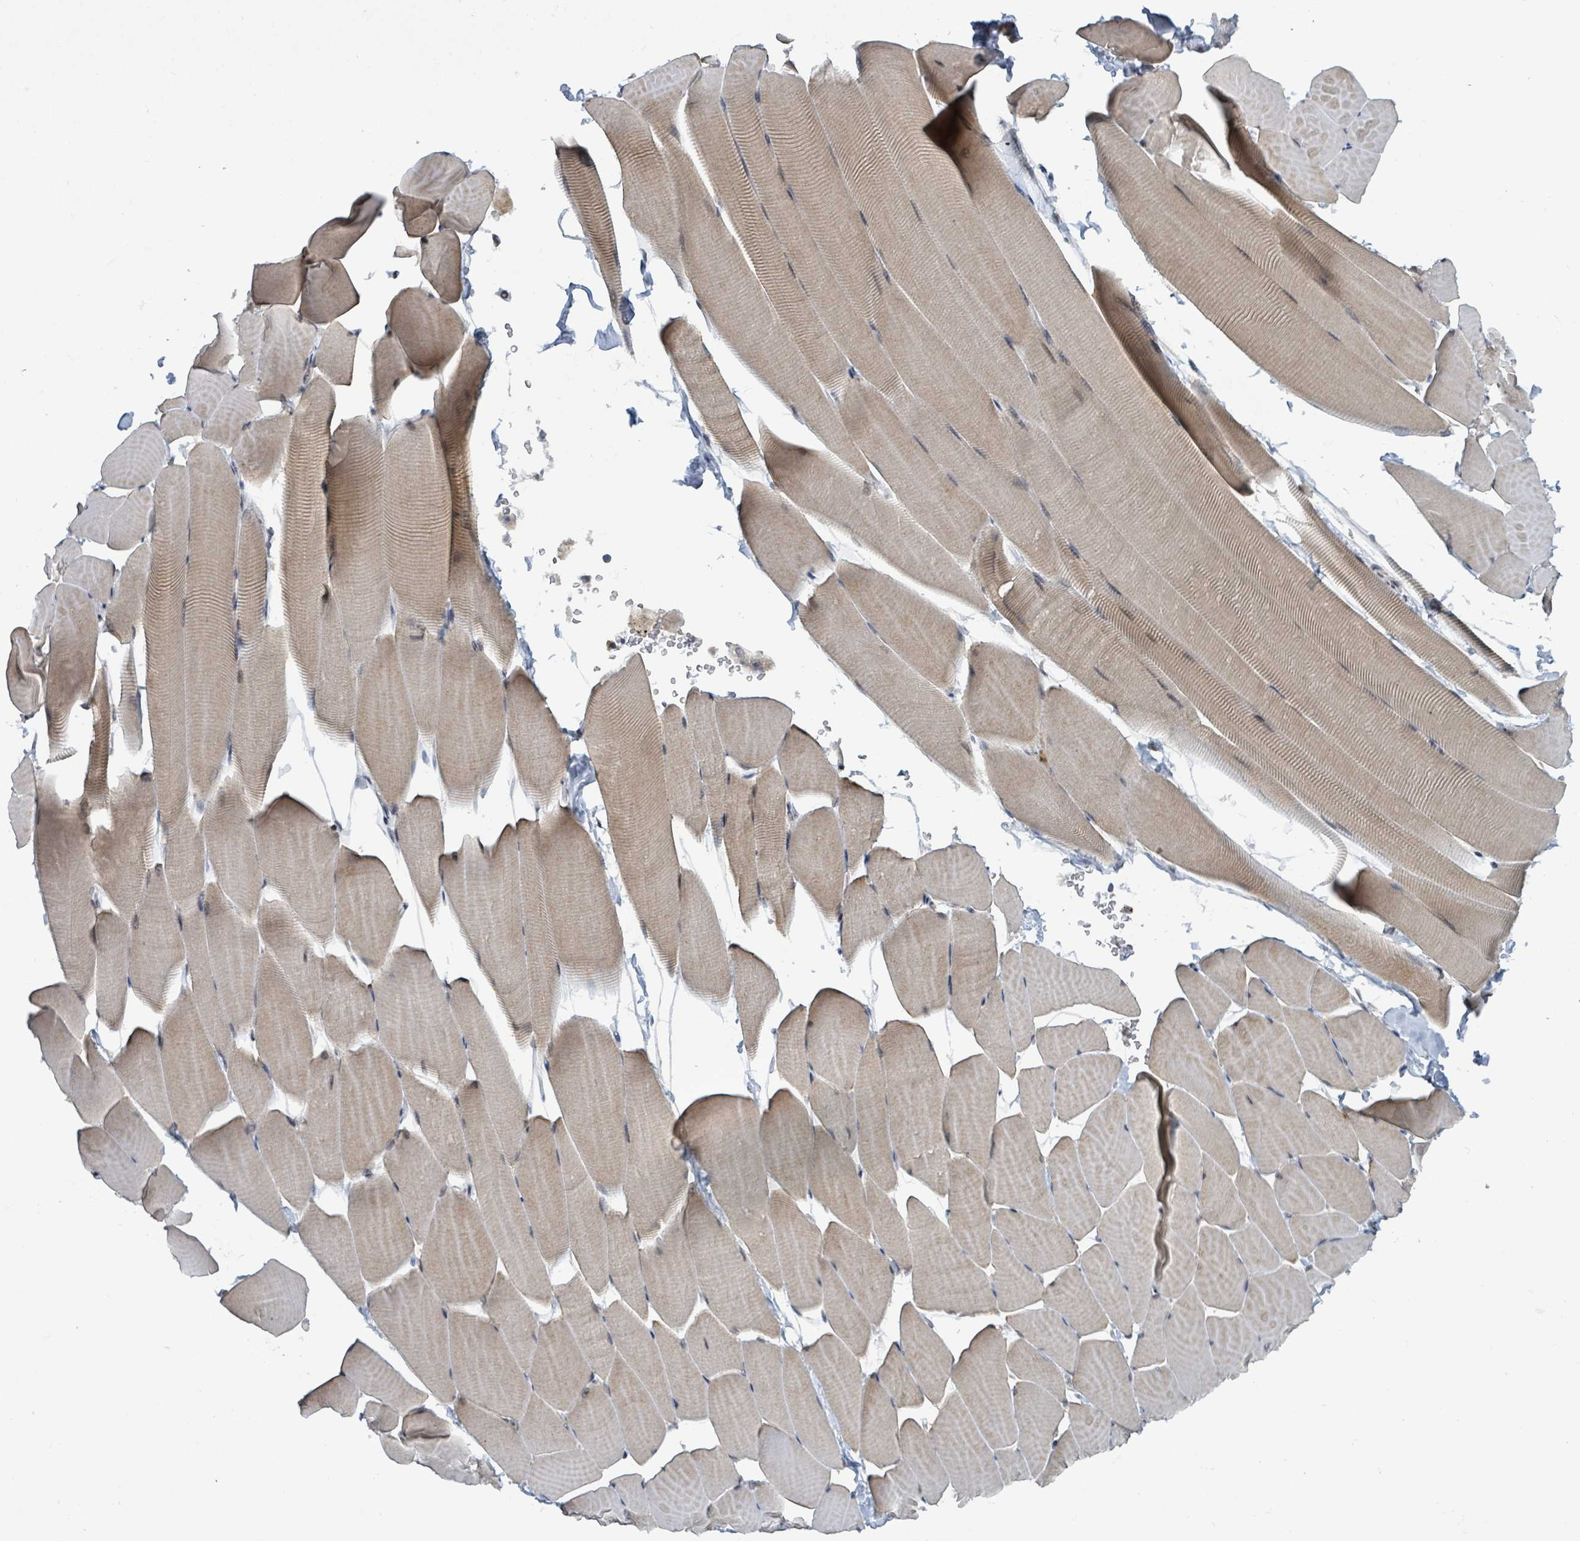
{"staining": {"intensity": "weak", "quantity": "25%-75%", "location": "cytoplasmic/membranous"}, "tissue": "skeletal muscle", "cell_type": "Myocytes", "image_type": "normal", "snomed": [{"axis": "morphology", "description": "Normal tissue, NOS"}, {"axis": "topography", "description": "Skeletal muscle"}], "caption": "Immunohistochemistry (IHC) (DAB) staining of normal human skeletal muscle demonstrates weak cytoplasmic/membranous protein expression in about 25%-75% of myocytes.", "gene": "BANP", "patient": {"sex": "male", "age": 25}}